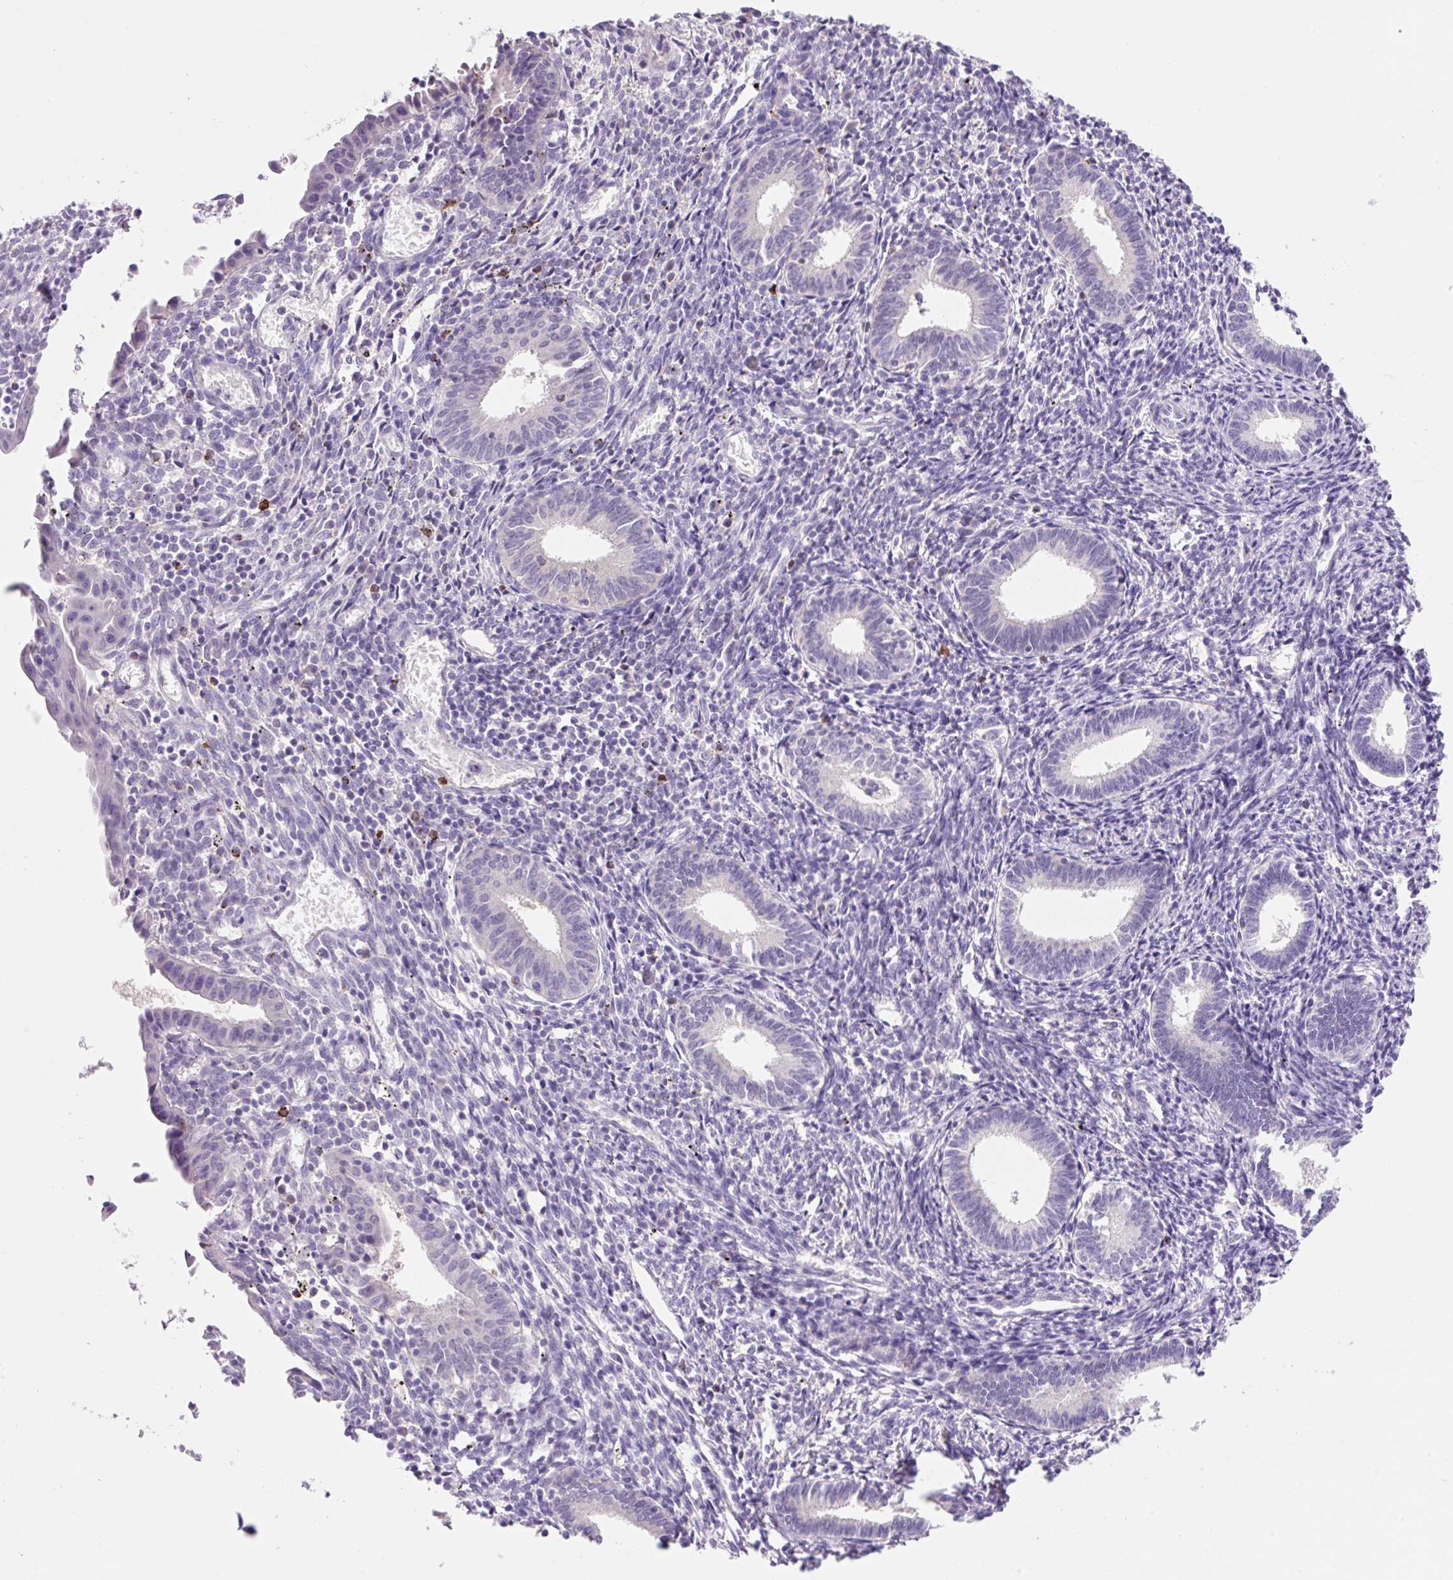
{"staining": {"intensity": "negative", "quantity": "none", "location": "none"}, "tissue": "endometrium", "cell_type": "Cells in endometrial stroma", "image_type": "normal", "snomed": [{"axis": "morphology", "description": "Normal tissue, NOS"}, {"axis": "topography", "description": "Endometrium"}], "caption": "Immunohistochemistry (IHC) of normal endometrium shows no positivity in cells in endometrial stroma. Nuclei are stained in blue.", "gene": "NDST3", "patient": {"sex": "female", "age": 41}}